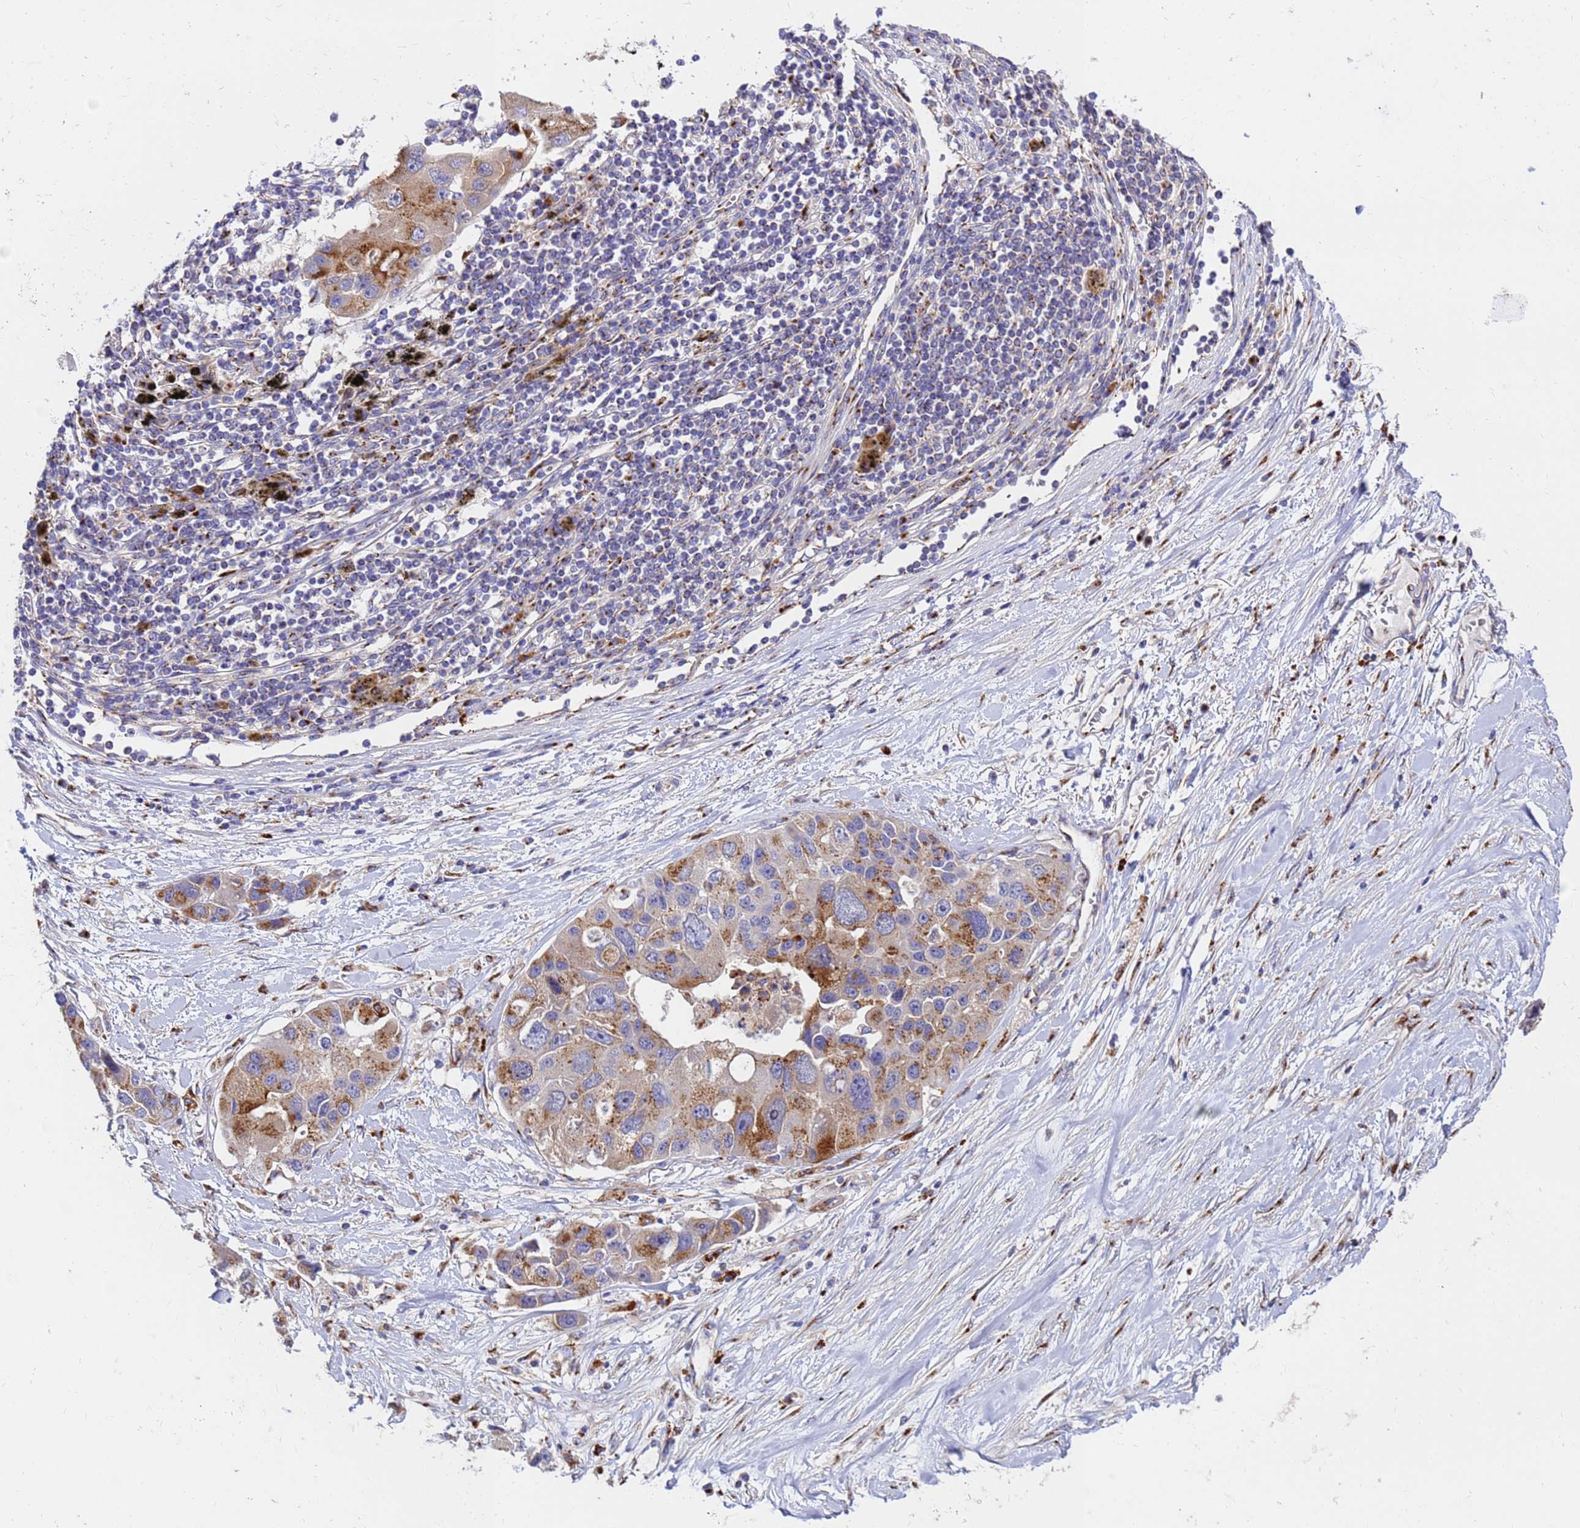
{"staining": {"intensity": "moderate", "quantity": ">75%", "location": "cytoplasmic/membranous"}, "tissue": "lung cancer", "cell_type": "Tumor cells", "image_type": "cancer", "snomed": [{"axis": "morphology", "description": "Adenocarcinoma, NOS"}, {"axis": "topography", "description": "Lung"}], "caption": "This image exhibits immunohistochemistry (IHC) staining of adenocarcinoma (lung), with medium moderate cytoplasmic/membranous expression in approximately >75% of tumor cells.", "gene": "HPS3", "patient": {"sex": "female", "age": 54}}